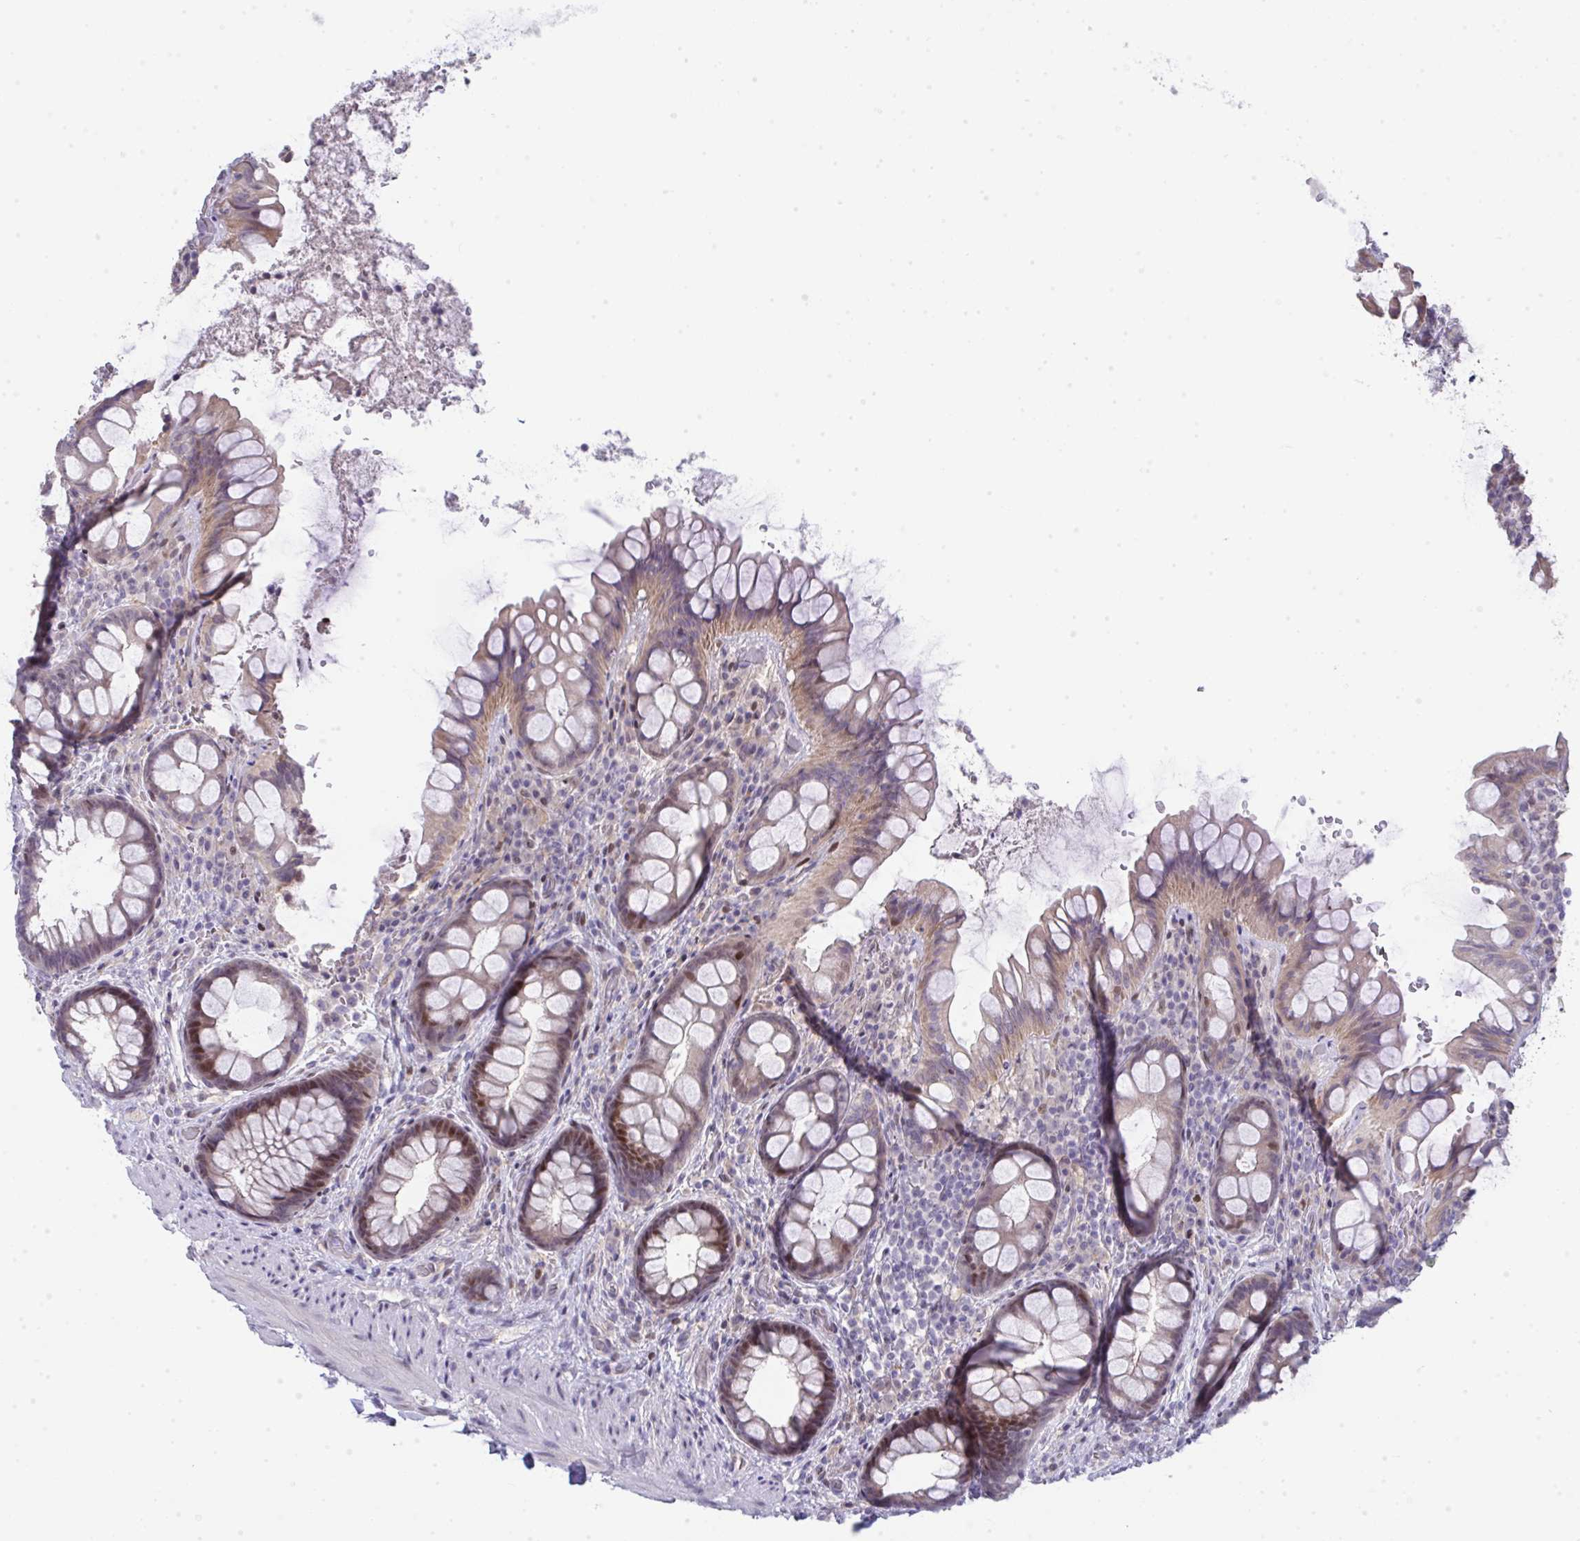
{"staining": {"intensity": "moderate", "quantity": "25%-75%", "location": "nuclear"}, "tissue": "rectum", "cell_type": "Glandular cells", "image_type": "normal", "snomed": [{"axis": "morphology", "description": "Normal tissue, NOS"}, {"axis": "topography", "description": "Rectum"}, {"axis": "topography", "description": "Peripheral nerve tissue"}], "caption": "Protein analysis of benign rectum reveals moderate nuclear staining in about 25%-75% of glandular cells.", "gene": "GALNT16", "patient": {"sex": "female", "age": 69}}